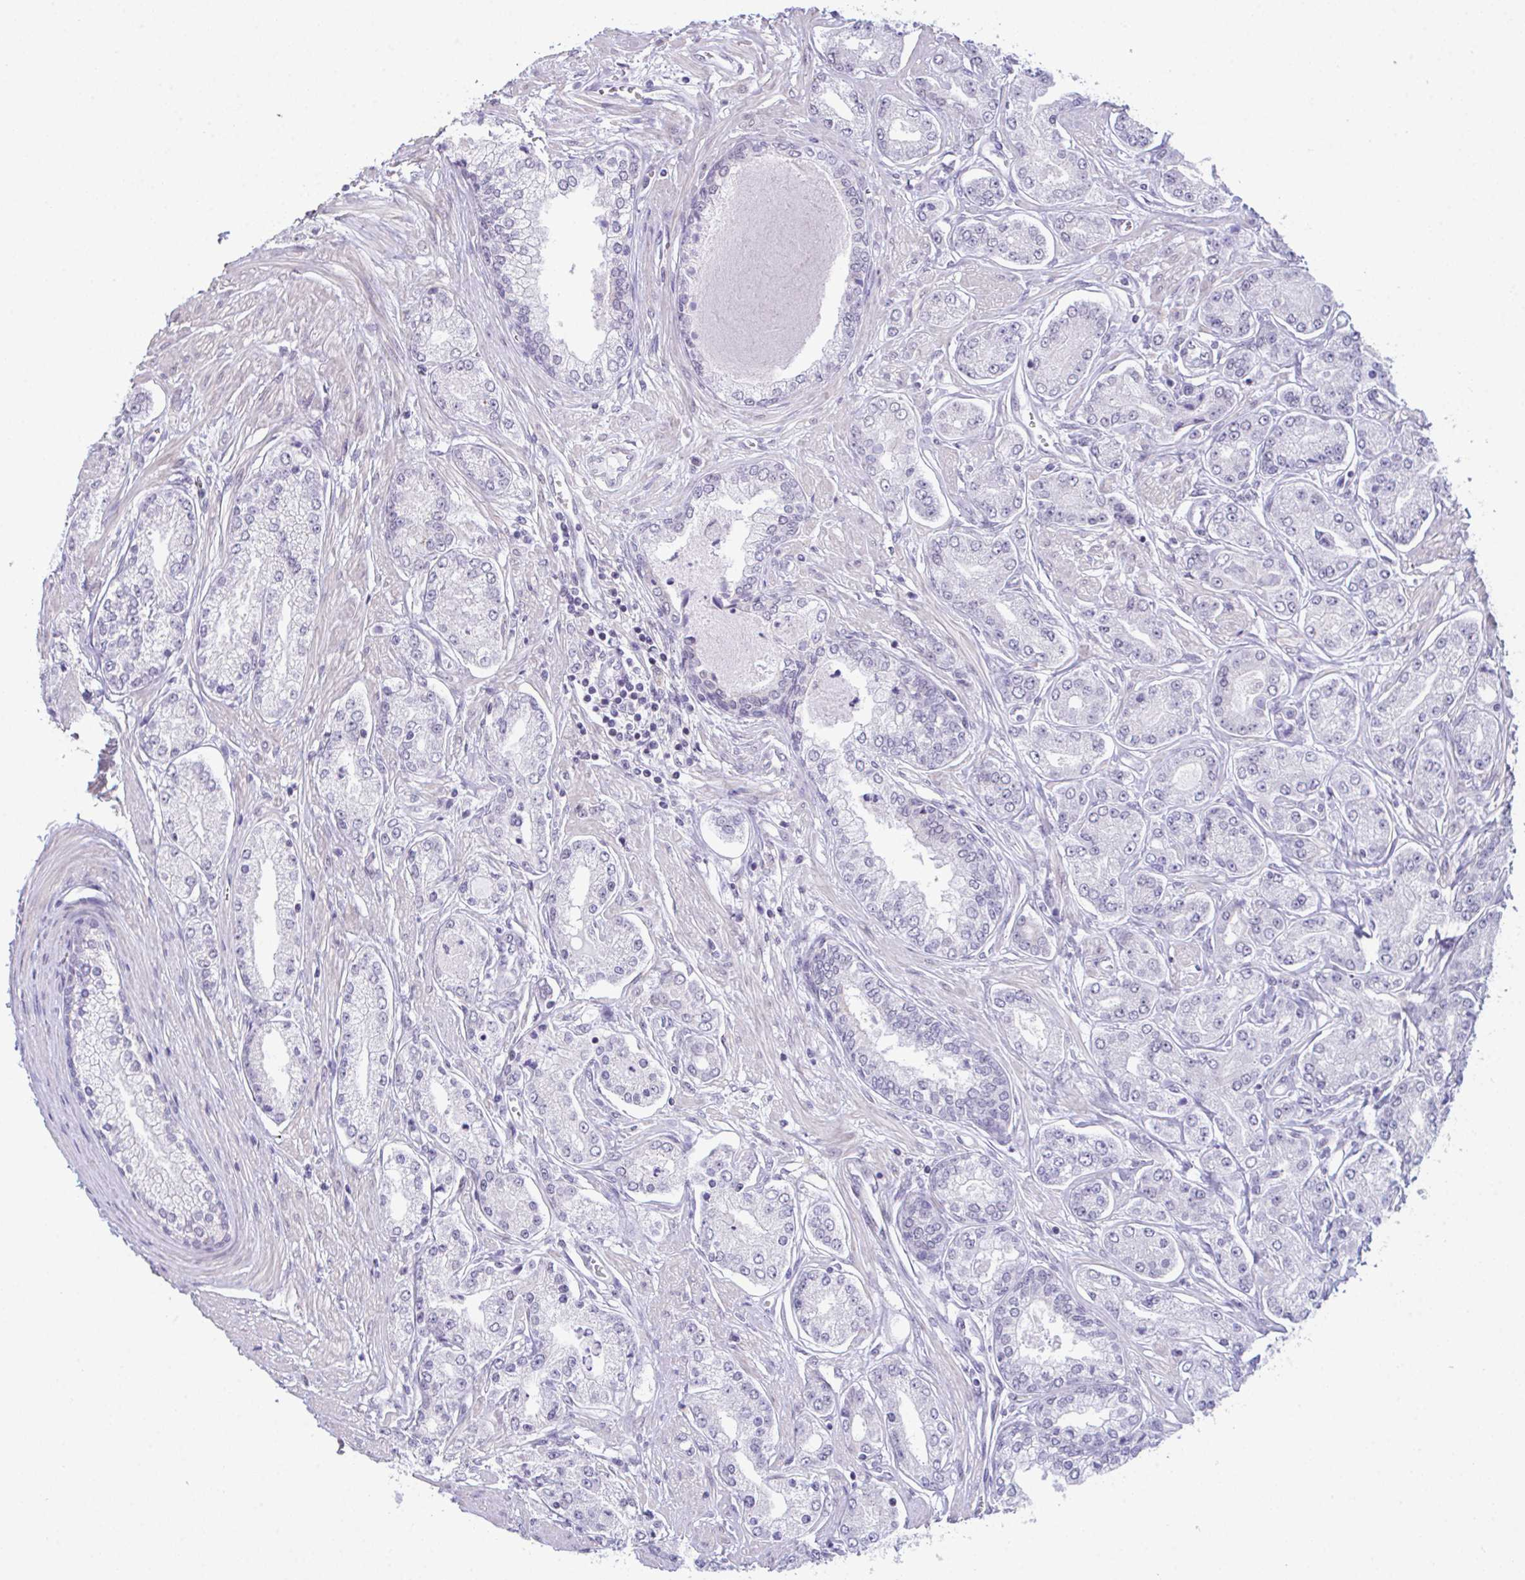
{"staining": {"intensity": "negative", "quantity": "none", "location": "none"}, "tissue": "prostate cancer", "cell_type": "Tumor cells", "image_type": "cancer", "snomed": [{"axis": "morphology", "description": "Adenocarcinoma, High grade"}, {"axis": "topography", "description": "Prostate"}], "caption": "Immunohistochemistry (IHC) of prostate cancer (adenocarcinoma (high-grade)) demonstrates no staining in tumor cells.", "gene": "ATP6V0D2", "patient": {"sex": "male", "age": 66}}